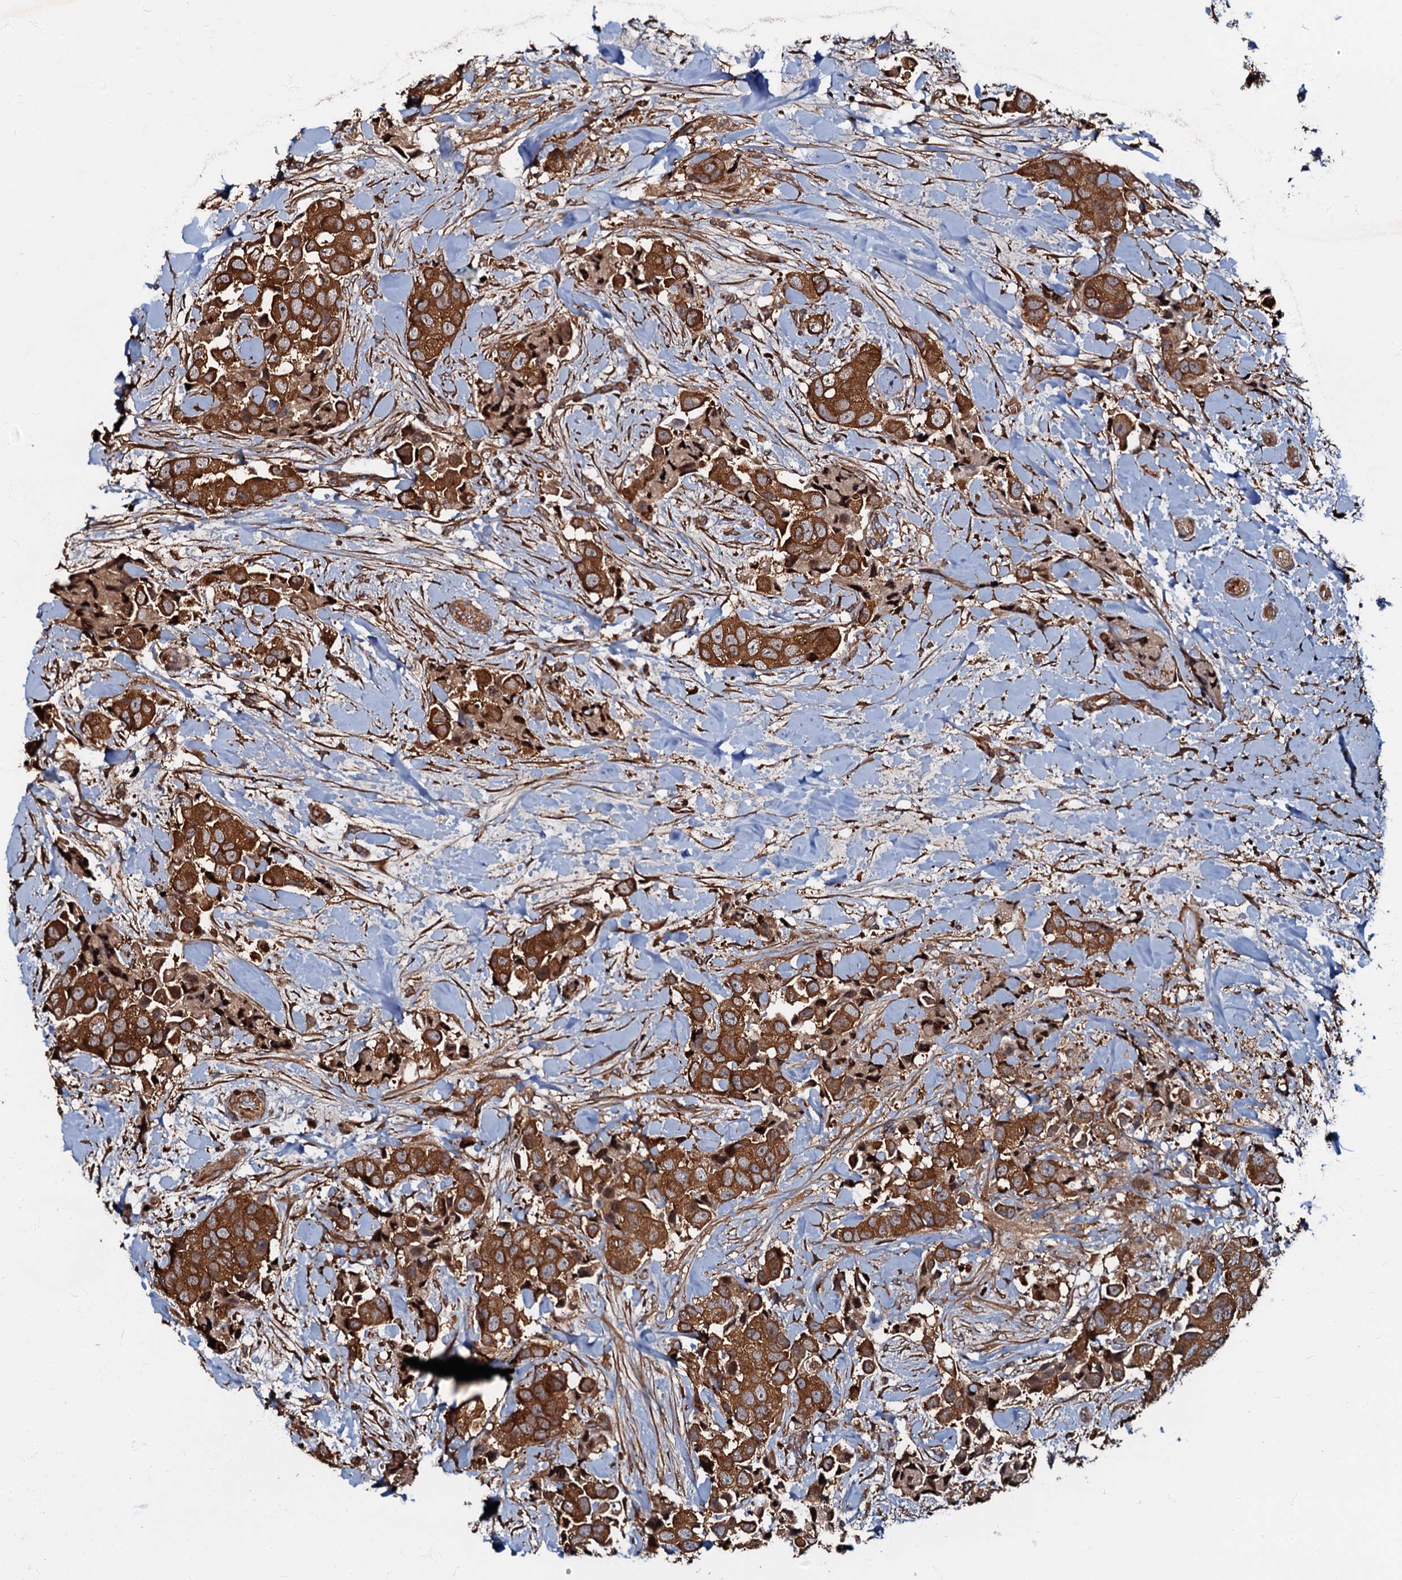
{"staining": {"intensity": "strong", "quantity": ">75%", "location": "cytoplasmic/membranous"}, "tissue": "breast cancer", "cell_type": "Tumor cells", "image_type": "cancer", "snomed": [{"axis": "morphology", "description": "Normal tissue, NOS"}, {"axis": "morphology", "description": "Duct carcinoma"}, {"axis": "topography", "description": "Breast"}], "caption": "Strong cytoplasmic/membranous expression is appreciated in approximately >75% of tumor cells in breast cancer (infiltrating ductal carcinoma).", "gene": "OSBP", "patient": {"sex": "female", "age": 62}}